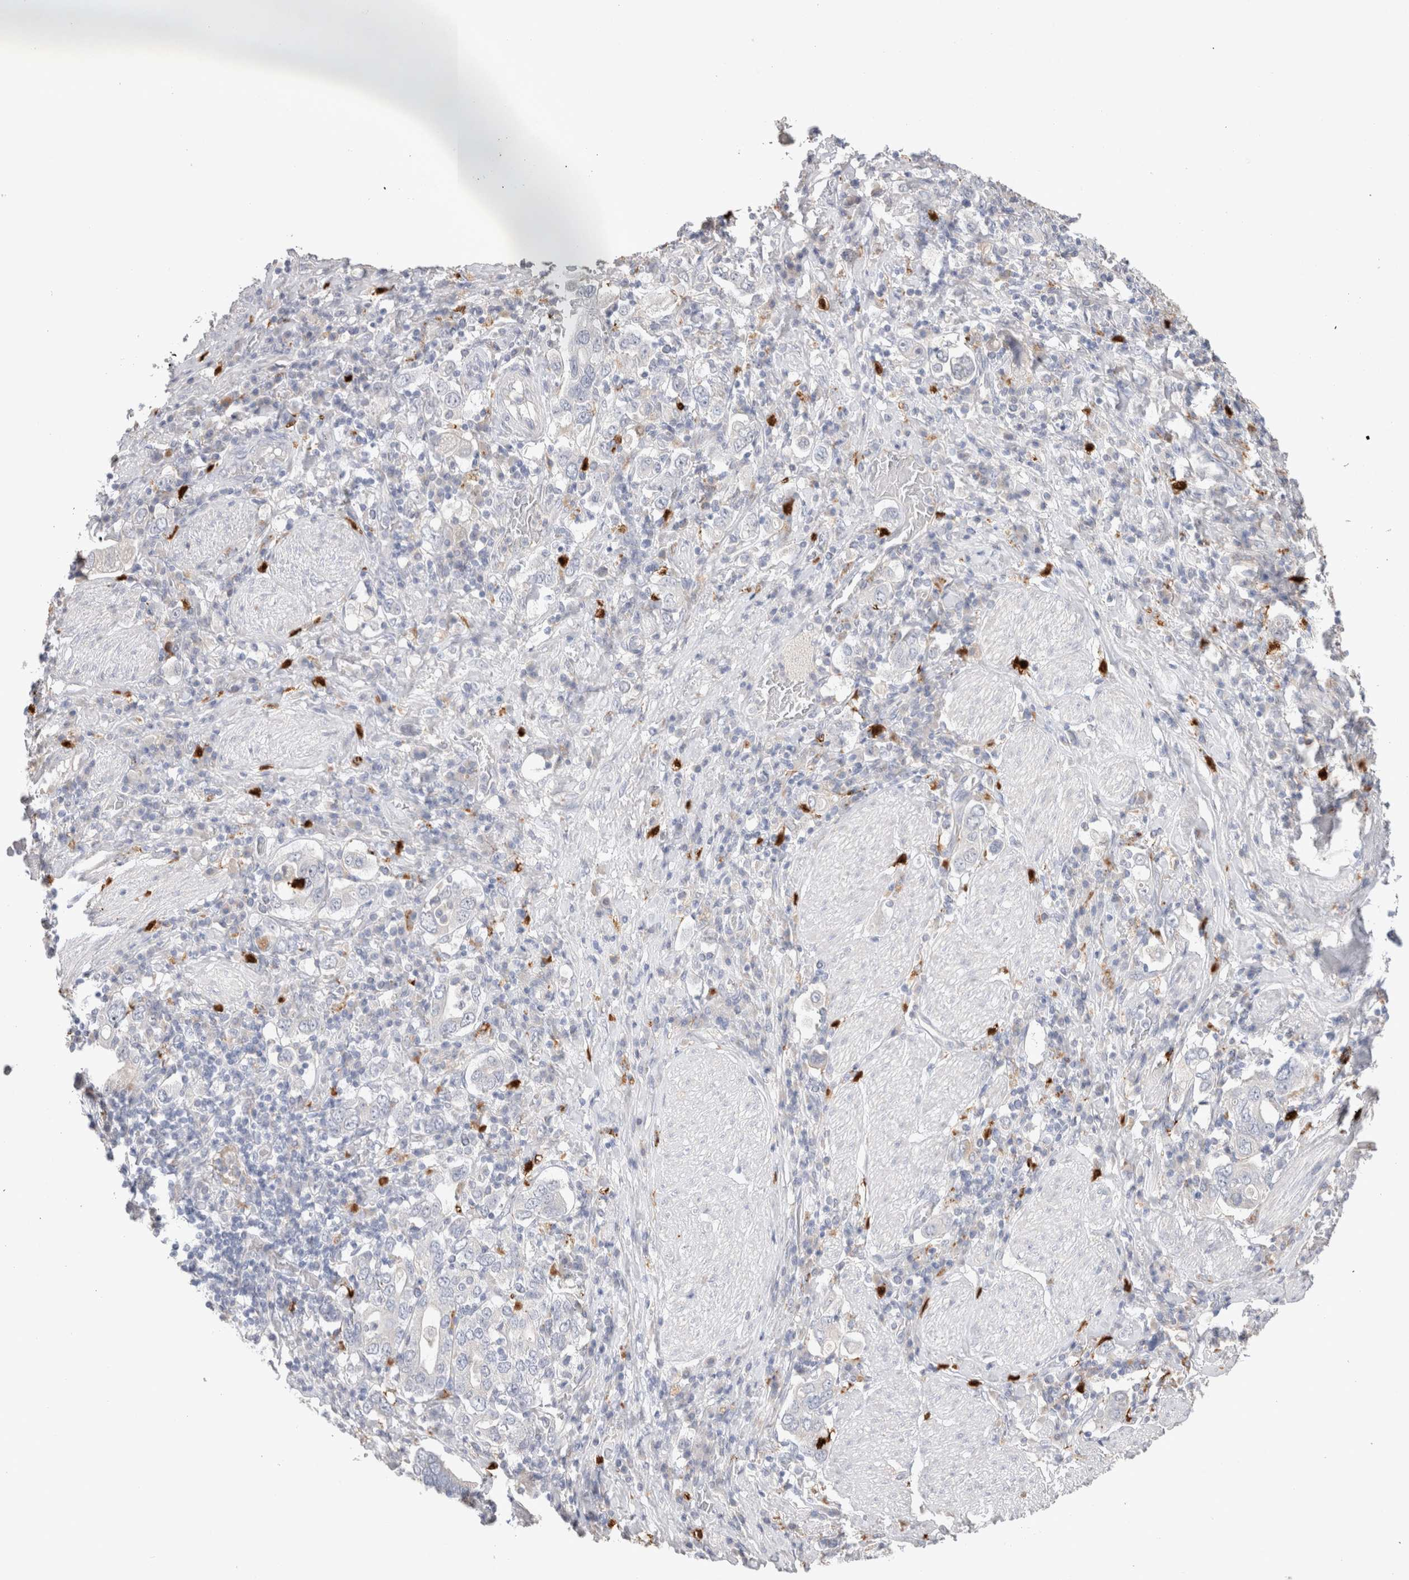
{"staining": {"intensity": "negative", "quantity": "none", "location": "none"}, "tissue": "stomach cancer", "cell_type": "Tumor cells", "image_type": "cancer", "snomed": [{"axis": "morphology", "description": "Adenocarcinoma, NOS"}, {"axis": "topography", "description": "Stomach, upper"}], "caption": "Protein analysis of stomach adenocarcinoma shows no significant staining in tumor cells. (Stains: DAB (3,3'-diaminobenzidine) IHC with hematoxylin counter stain, Microscopy: brightfield microscopy at high magnification).", "gene": "HPGDS", "patient": {"sex": "male", "age": 62}}